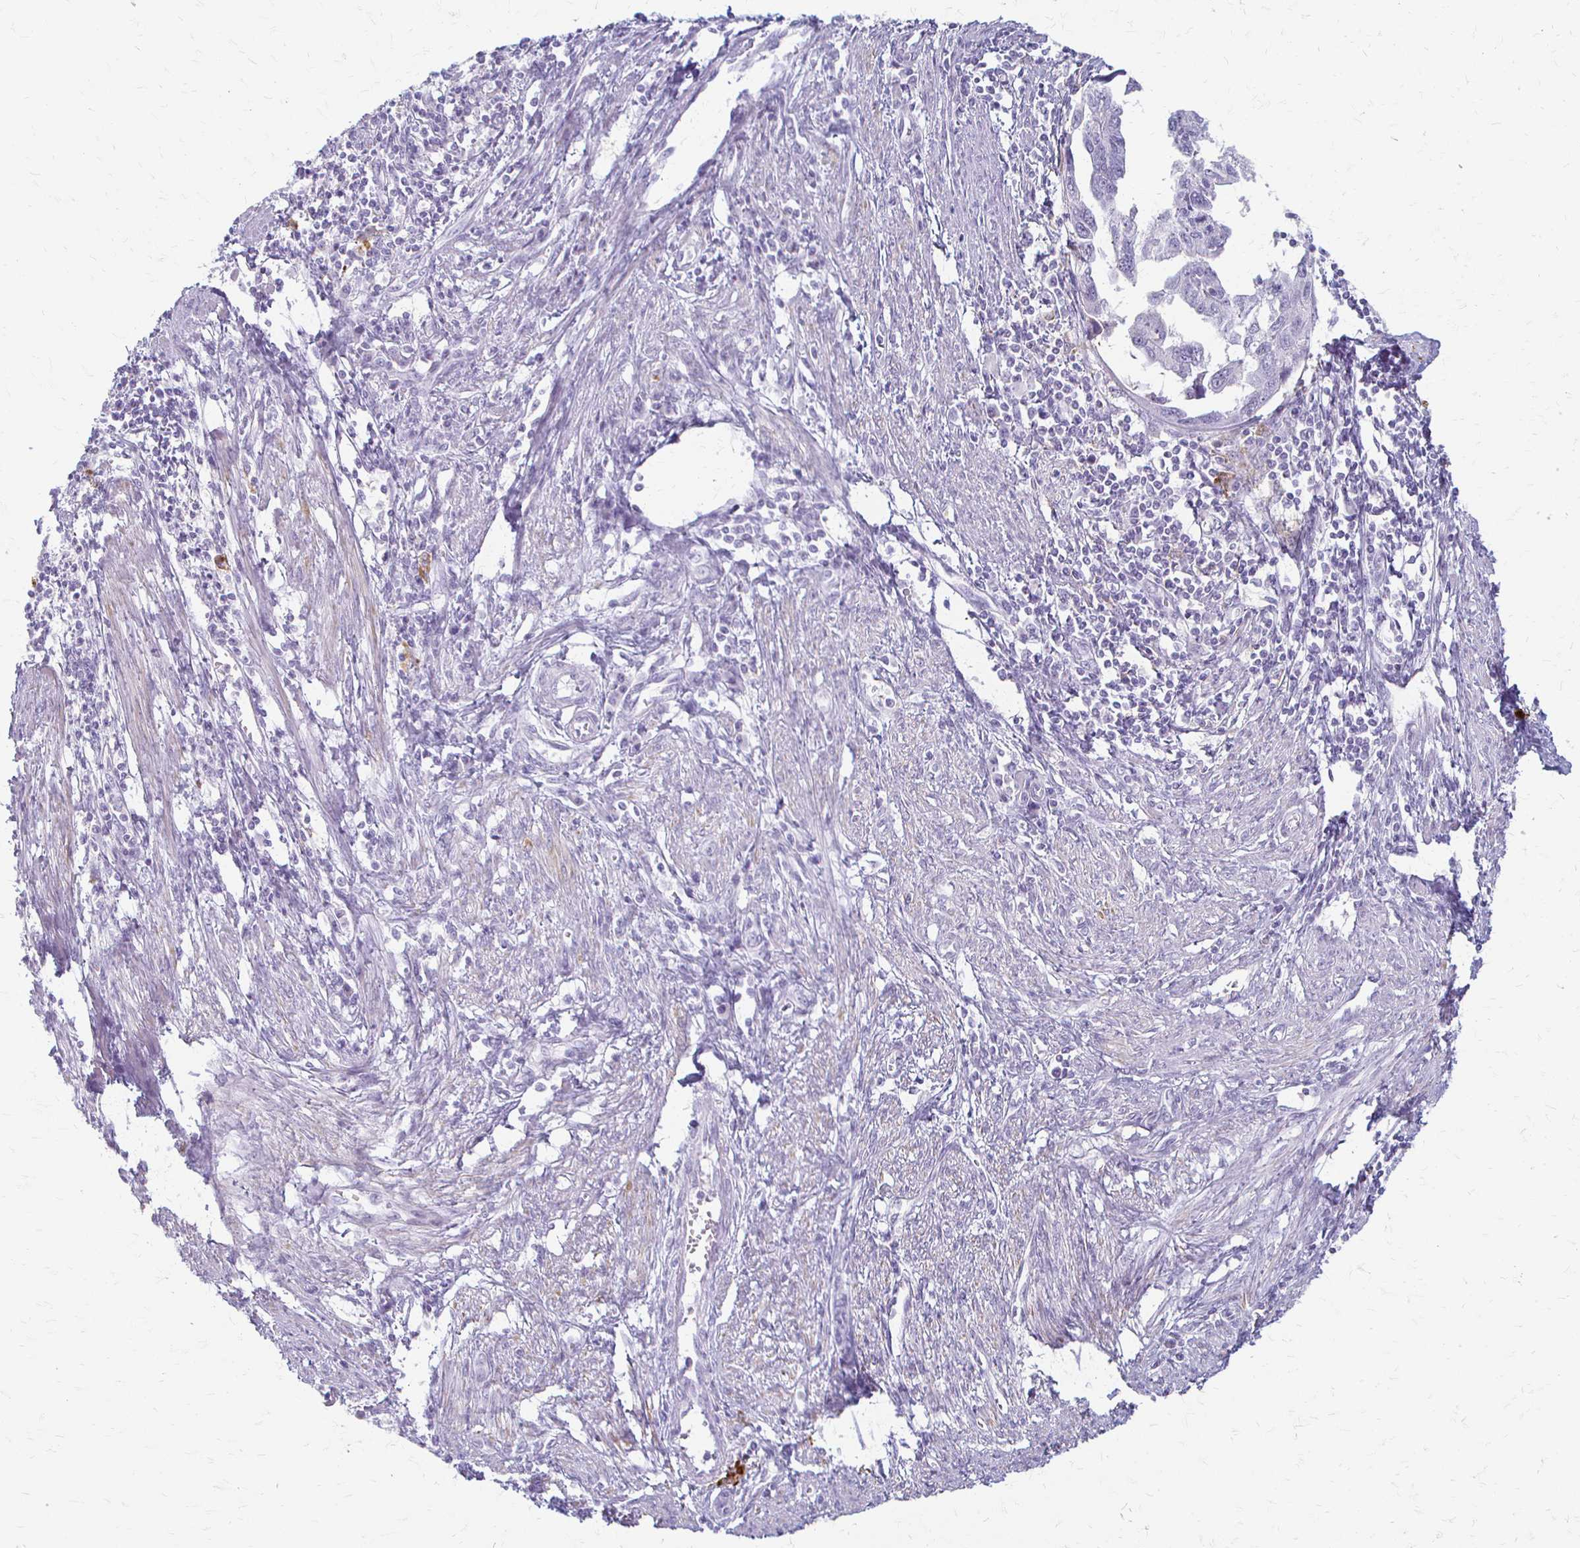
{"staining": {"intensity": "negative", "quantity": "none", "location": "none"}, "tissue": "endometrial cancer", "cell_type": "Tumor cells", "image_type": "cancer", "snomed": [{"axis": "morphology", "description": "Adenocarcinoma, NOS"}, {"axis": "topography", "description": "Endometrium"}], "caption": "IHC image of neoplastic tissue: endometrial cancer stained with DAB exhibits no significant protein expression in tumor cells.", "gene": "ACP5", "patient": {"sex": "female", "age": 73}}